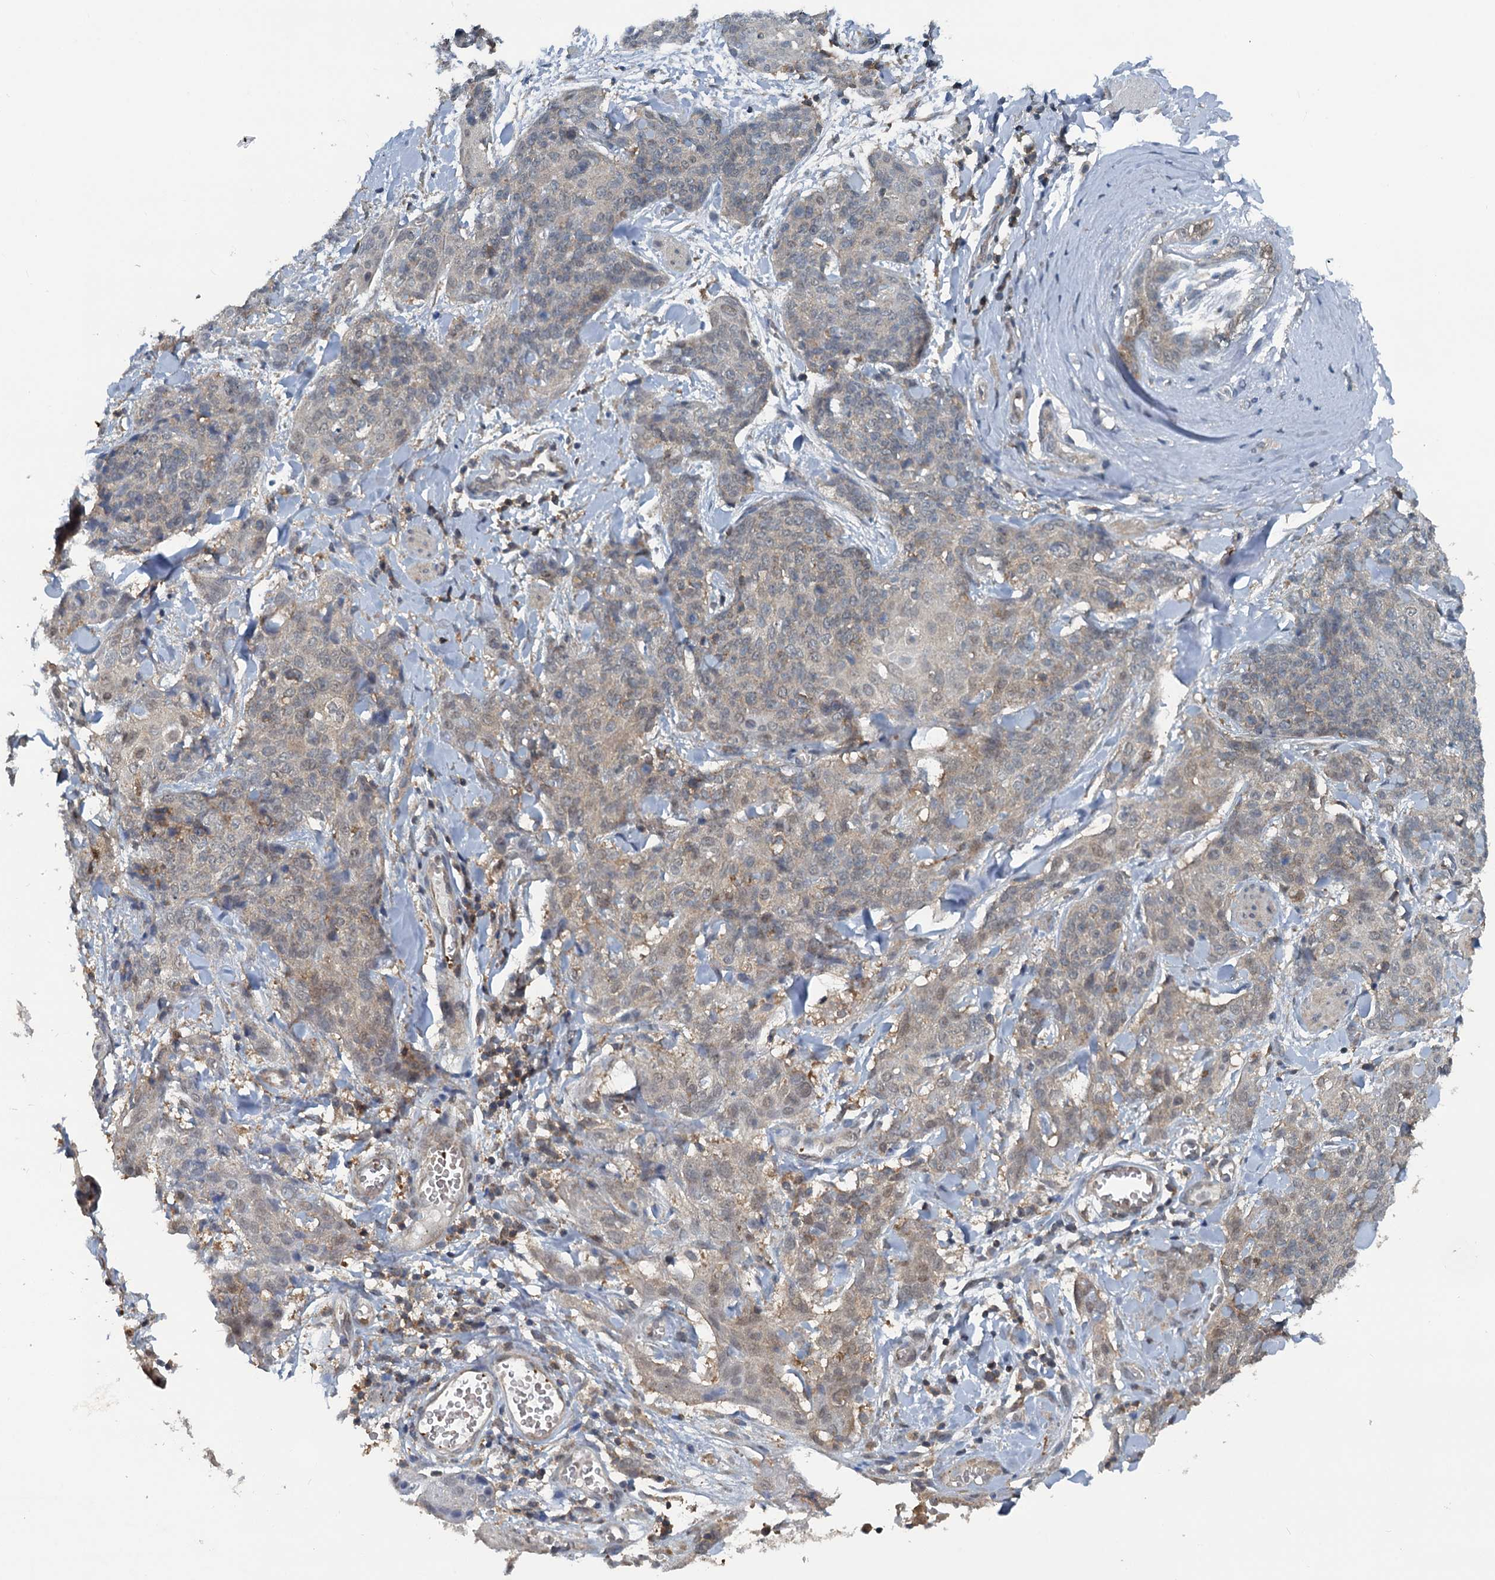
{"staining": {"intensity": "weak", "quantity": "<25%", "location": "cytoplasmic/membranous"}, "tissue": "skin cancer", "cell_type": "Tumor cells", "image_type": "cancer", "snomed": [{"axis": "morphology", "description": "Squamous cell carcinoma, NOS"}, {"axis": "topography", "description": "Skin"}, {"axis": "topography", "description": "Vulva"}], "caption": "Skin squamous cell carcinoma stained for a protein using immunohistochemistry exhibits no staining tumor cells.", "gene": "GCLM", "patient": {"sex": "female", "age": 85}}